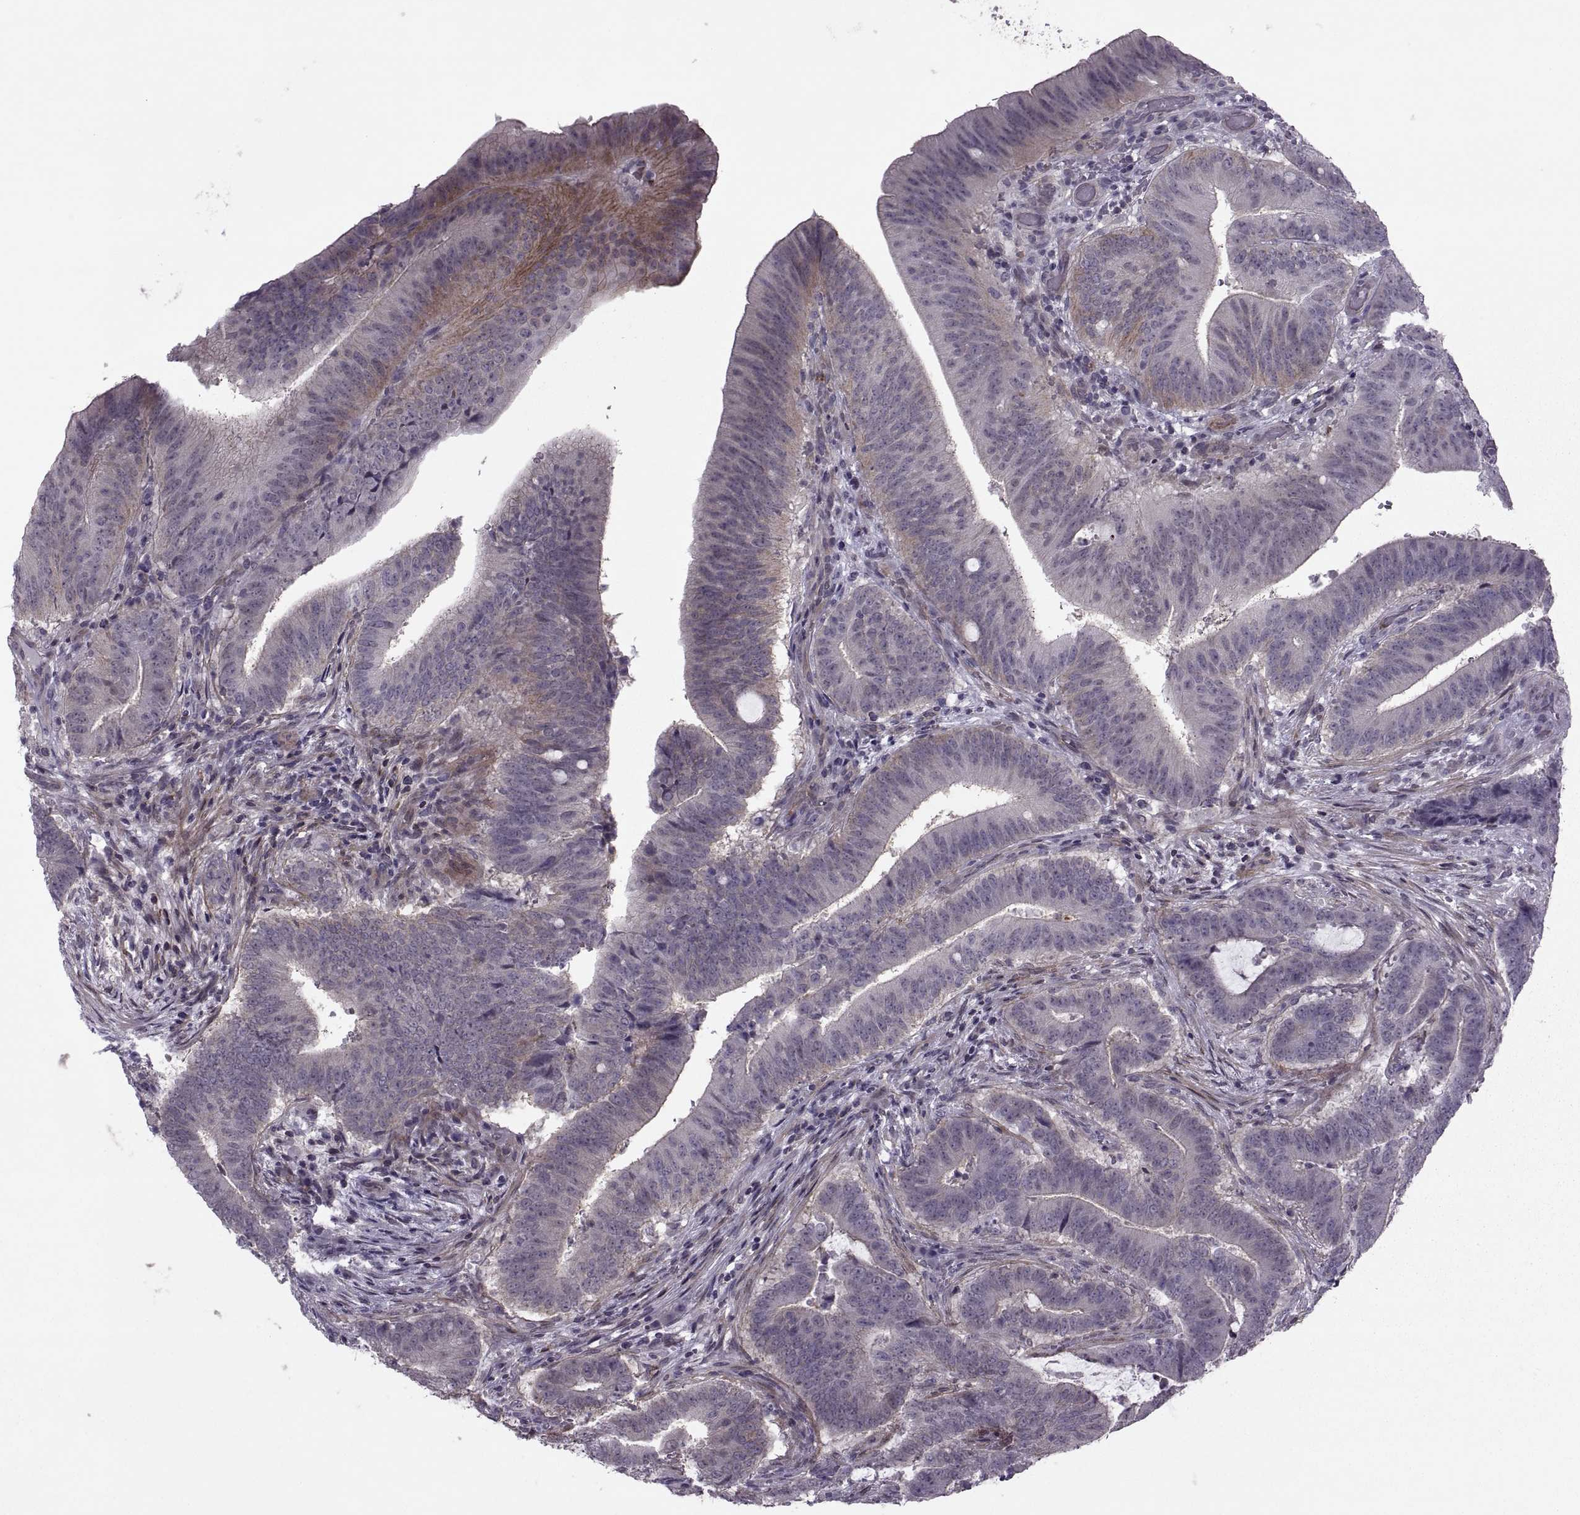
{"staining": {"intensity": "negative", "quantity": "none", "location": "none"}, "tissue": "colorectal cancer", "cell_type": "Tumor cells", "image_type": "cancer", "snomed": [{"axis": "morphology", "description": "Adenocarcinoma, NOS"}, {"axis": "topography", "description": "Colon"}], "caption": "Tumor cells show no significant protein positivity in adenocarcinoma (colorectal).", "gene": "ODF3", "patient": {"sex": "female", "age": 43}}